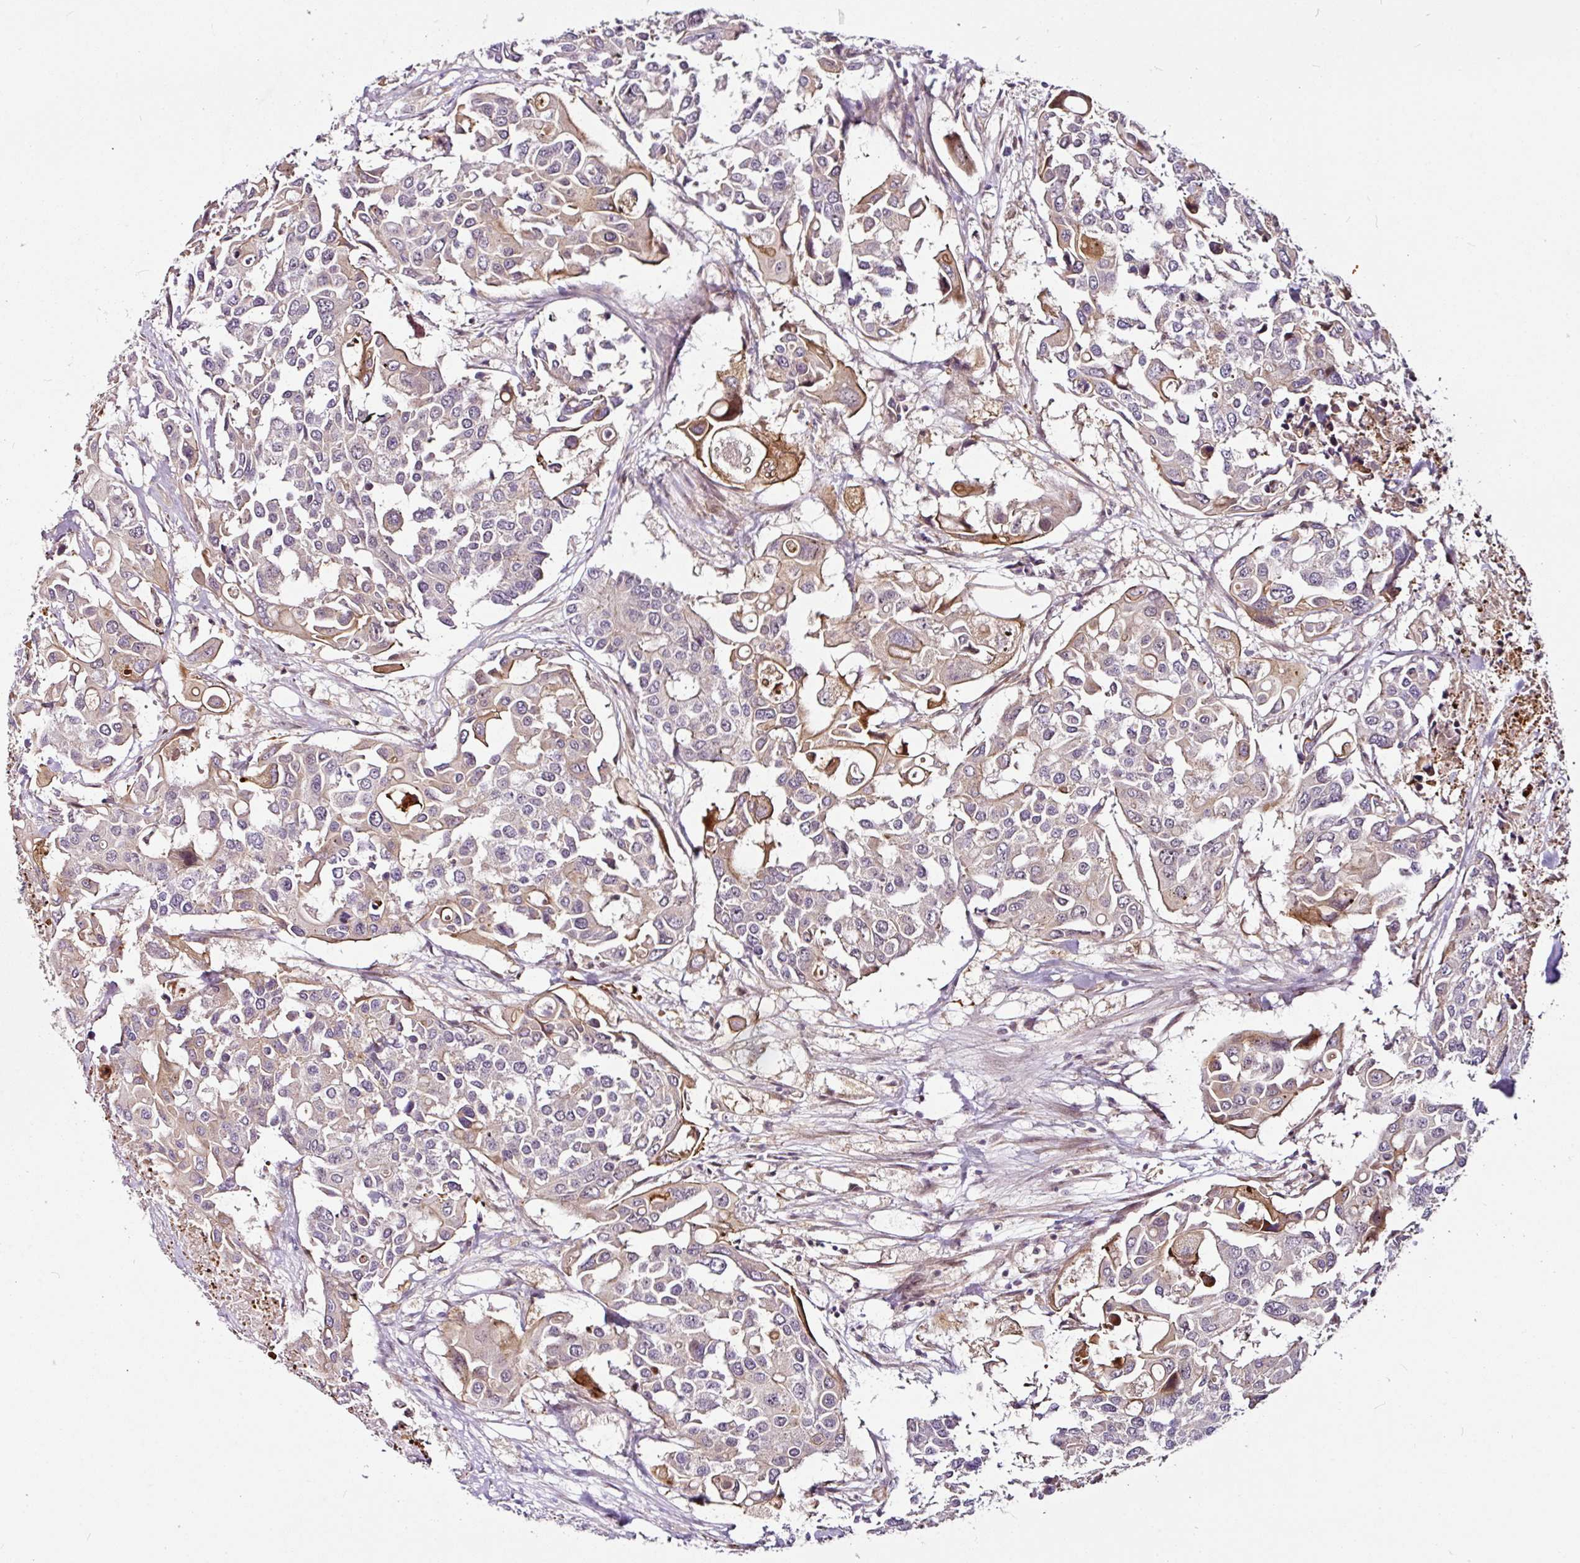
{"staining": {"intensity": "moderate", "quantity": "<25%", "location": "cytoplasmic/membranous"}, "tissue": "colorectal cancer", "cell_type": "Tumor cells", "image_type": "cancer", "snomed": [{"axis": "morphology", "description": "Adenocarcinoma, NOS"}, {"axis": "topography", "description": "Colon"}], "caption": "Protein staining by IHC exhibits moderate cytoplasmic/membranous expression in about <25% of tumor cells in colorectal adenocarcinoma.", "gene": "DCAF13", "patient": {"sex": "male", "age": 77}}